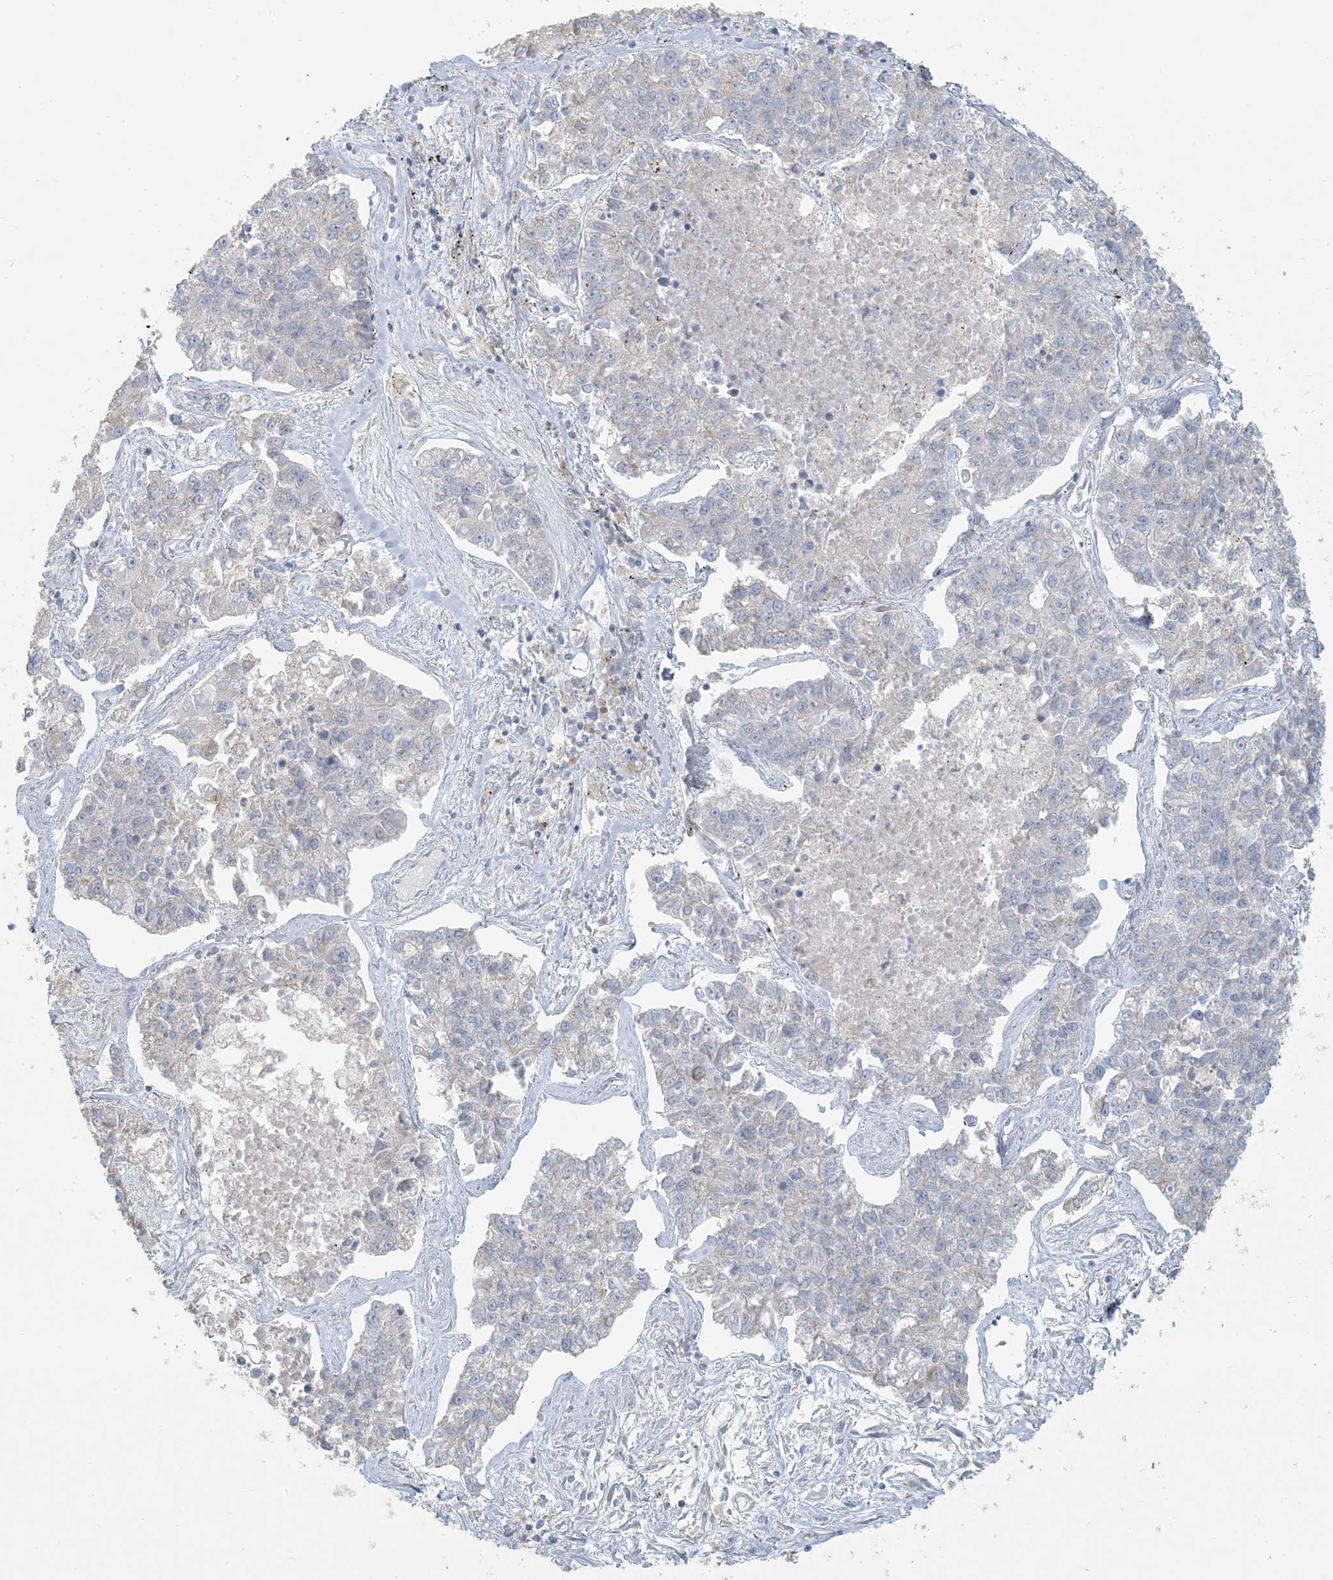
{"staining": {"intensity": "negative", "quantity": "none", "location": "none"}, "tissue": "lung cancer", "cell_type": "Tumor cells", "image_type": "cancer", "snomed": [{"axis": "morphology", "description": "Adenocarcinoma, NOS"}, {"axis": "topography", "description": "Lung"}], "caption": "DAB immunohistochemical staining of human lung cancer (adenocarcinoma) demonstrates no significant expression in tumor cells.", "gene": "HACL1", "patient": {"sex": "male", "age": 49}}